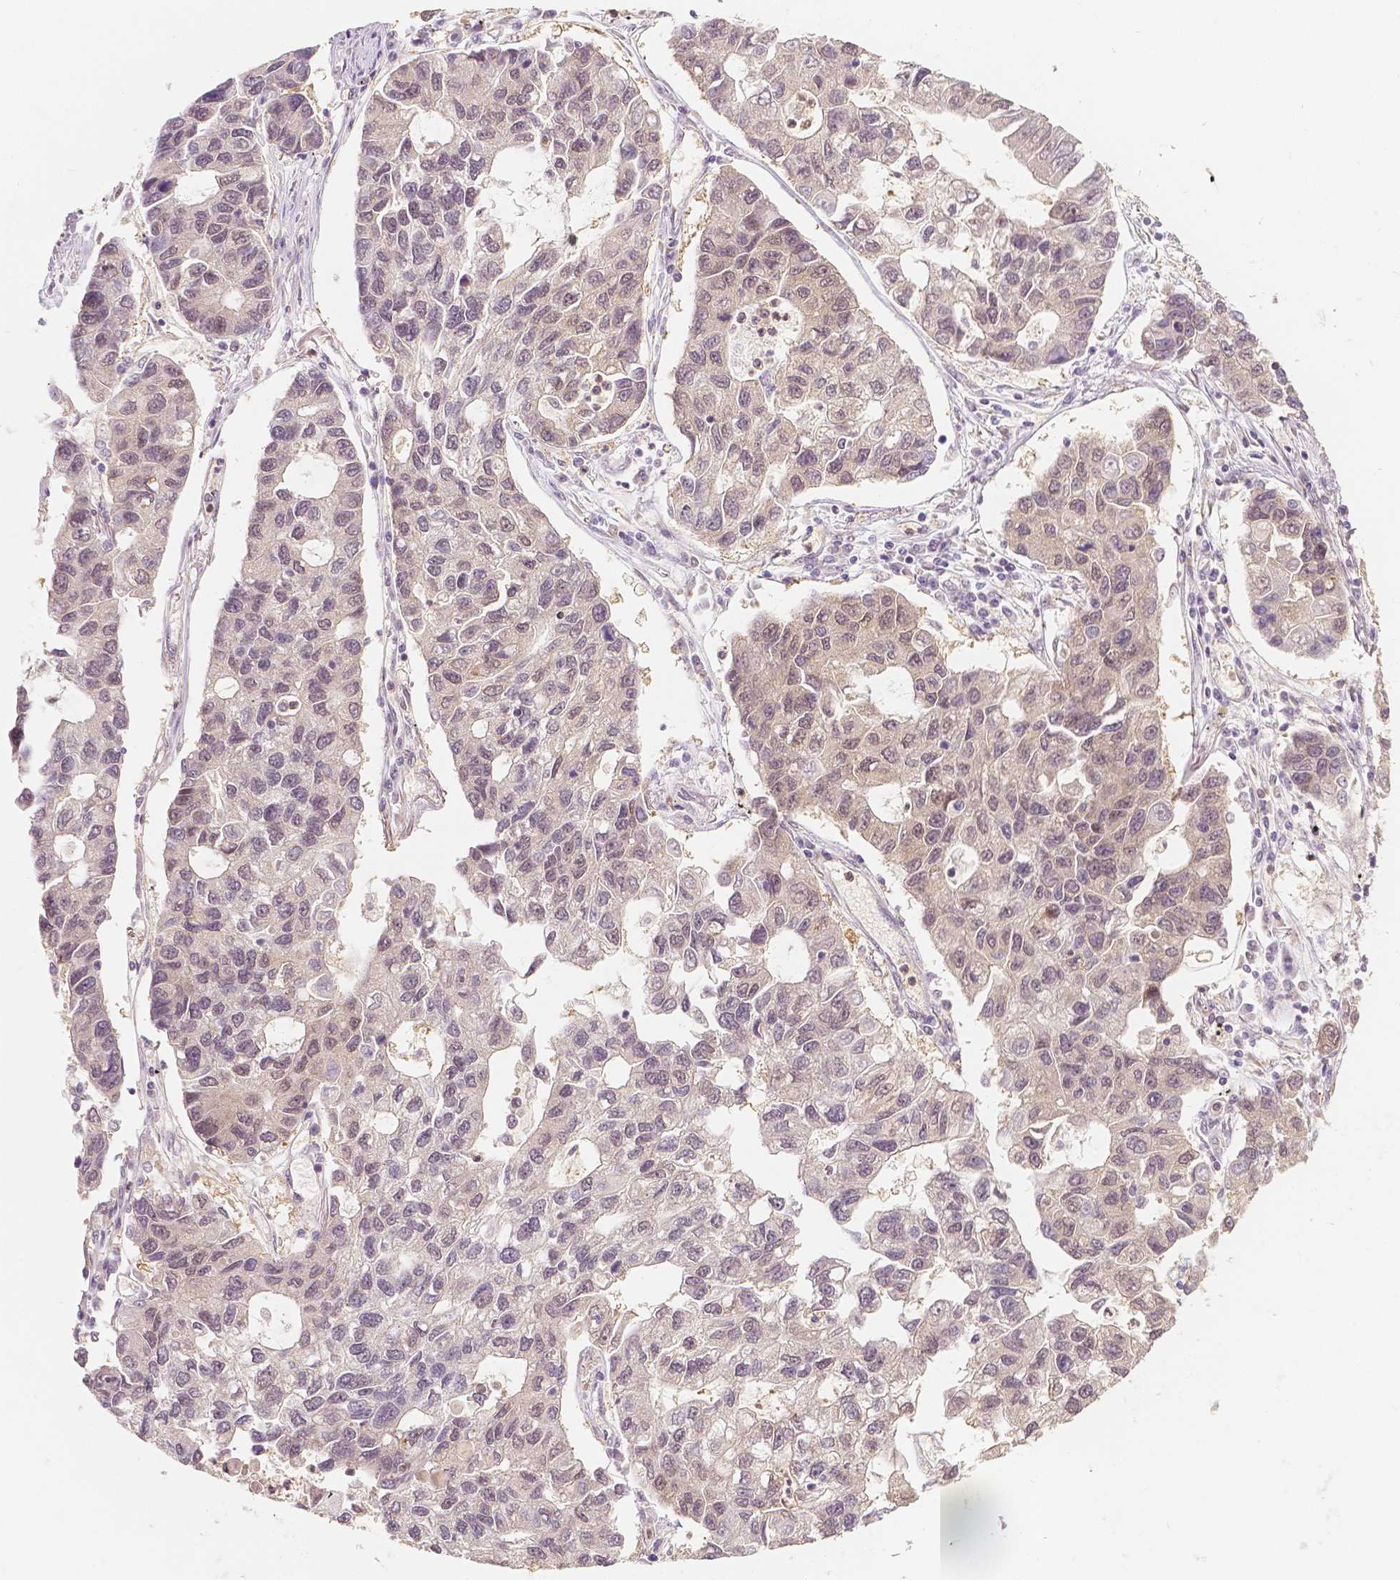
{"staining": {"intensity": "weak", "quantity": "<25%", "location": "nuclear"}, "tissue": "lung cancer", "cell_type": "Tumor cells", "image_type": "cancer", "snomed": [{"axis": "morphology", "description": "Adenocarcinoma, NOS"}, {"axis": "topography", "description": "Bronchus"}, {"axis": "topography", "description": "Lung"}], "caption": "There is no significant expression in tumor cells of lung adenocarcinoma. (DAB (3,3'-diaminobenzidine) IHC, high magnification).", "gene": "NAPRT", "patient": {"sex": "female", "age": 51}}